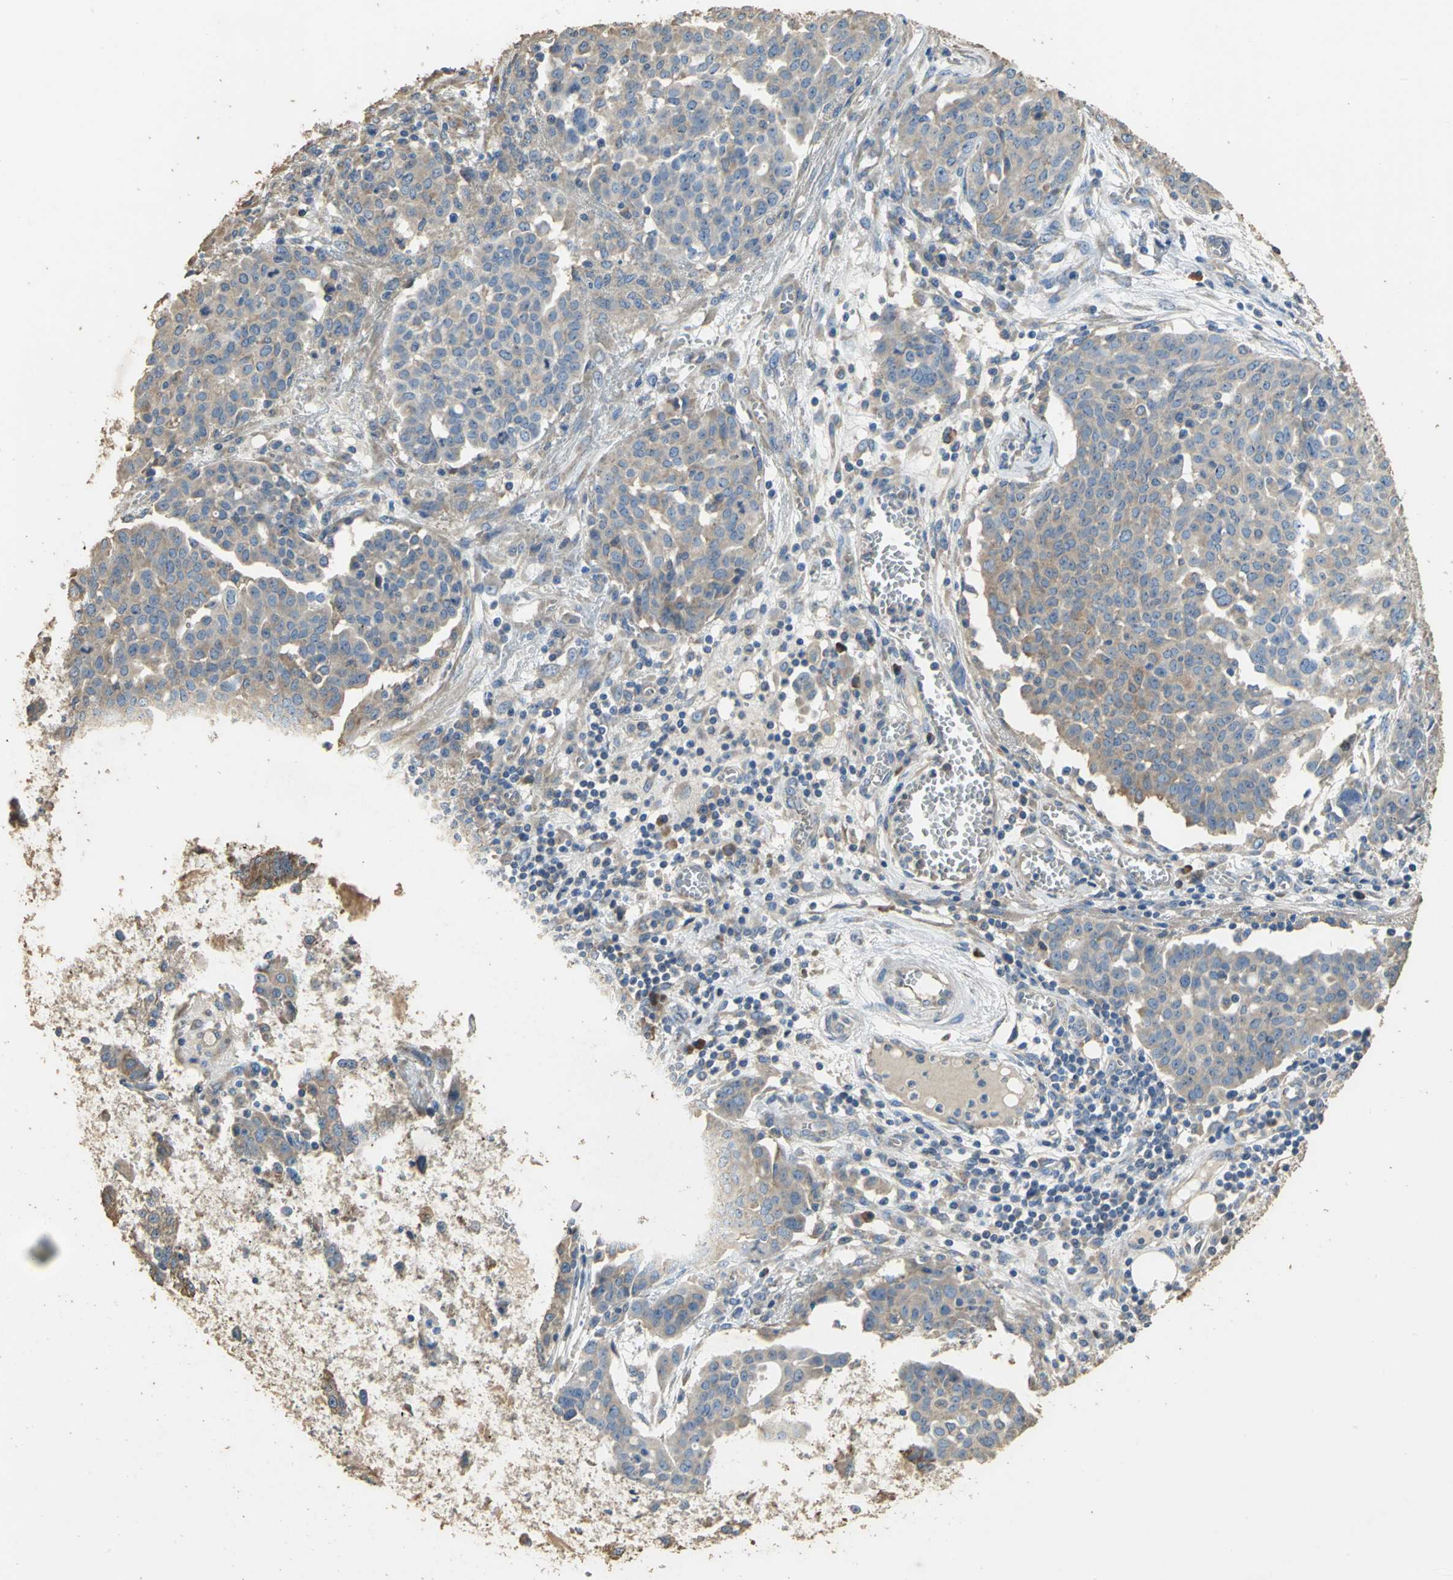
{"staining": {"intensity": "weak", "quantity": ">75%", "location": "cytoplasmic/membranous"}, "tissue": "ovarian cancer", "cell_type": "Tumor cells", "image_type": "cancer", "snomed": [{"axis": "morphology", "description": "Cystadenocarcinoma, serous, NOS"}, {"axis": "topography", "description": "Soft tissue"}, {"axis": "topography", "description": "Ovary"}], "caption": "Ovarian cancer (serous cystadenocarcinoma) stained for a protein demonstrates weak cytoplasmic/membranous positivity in tumor cells.", "gene": "ACSL4", "patient": {"sex": "female", "age": 57}}